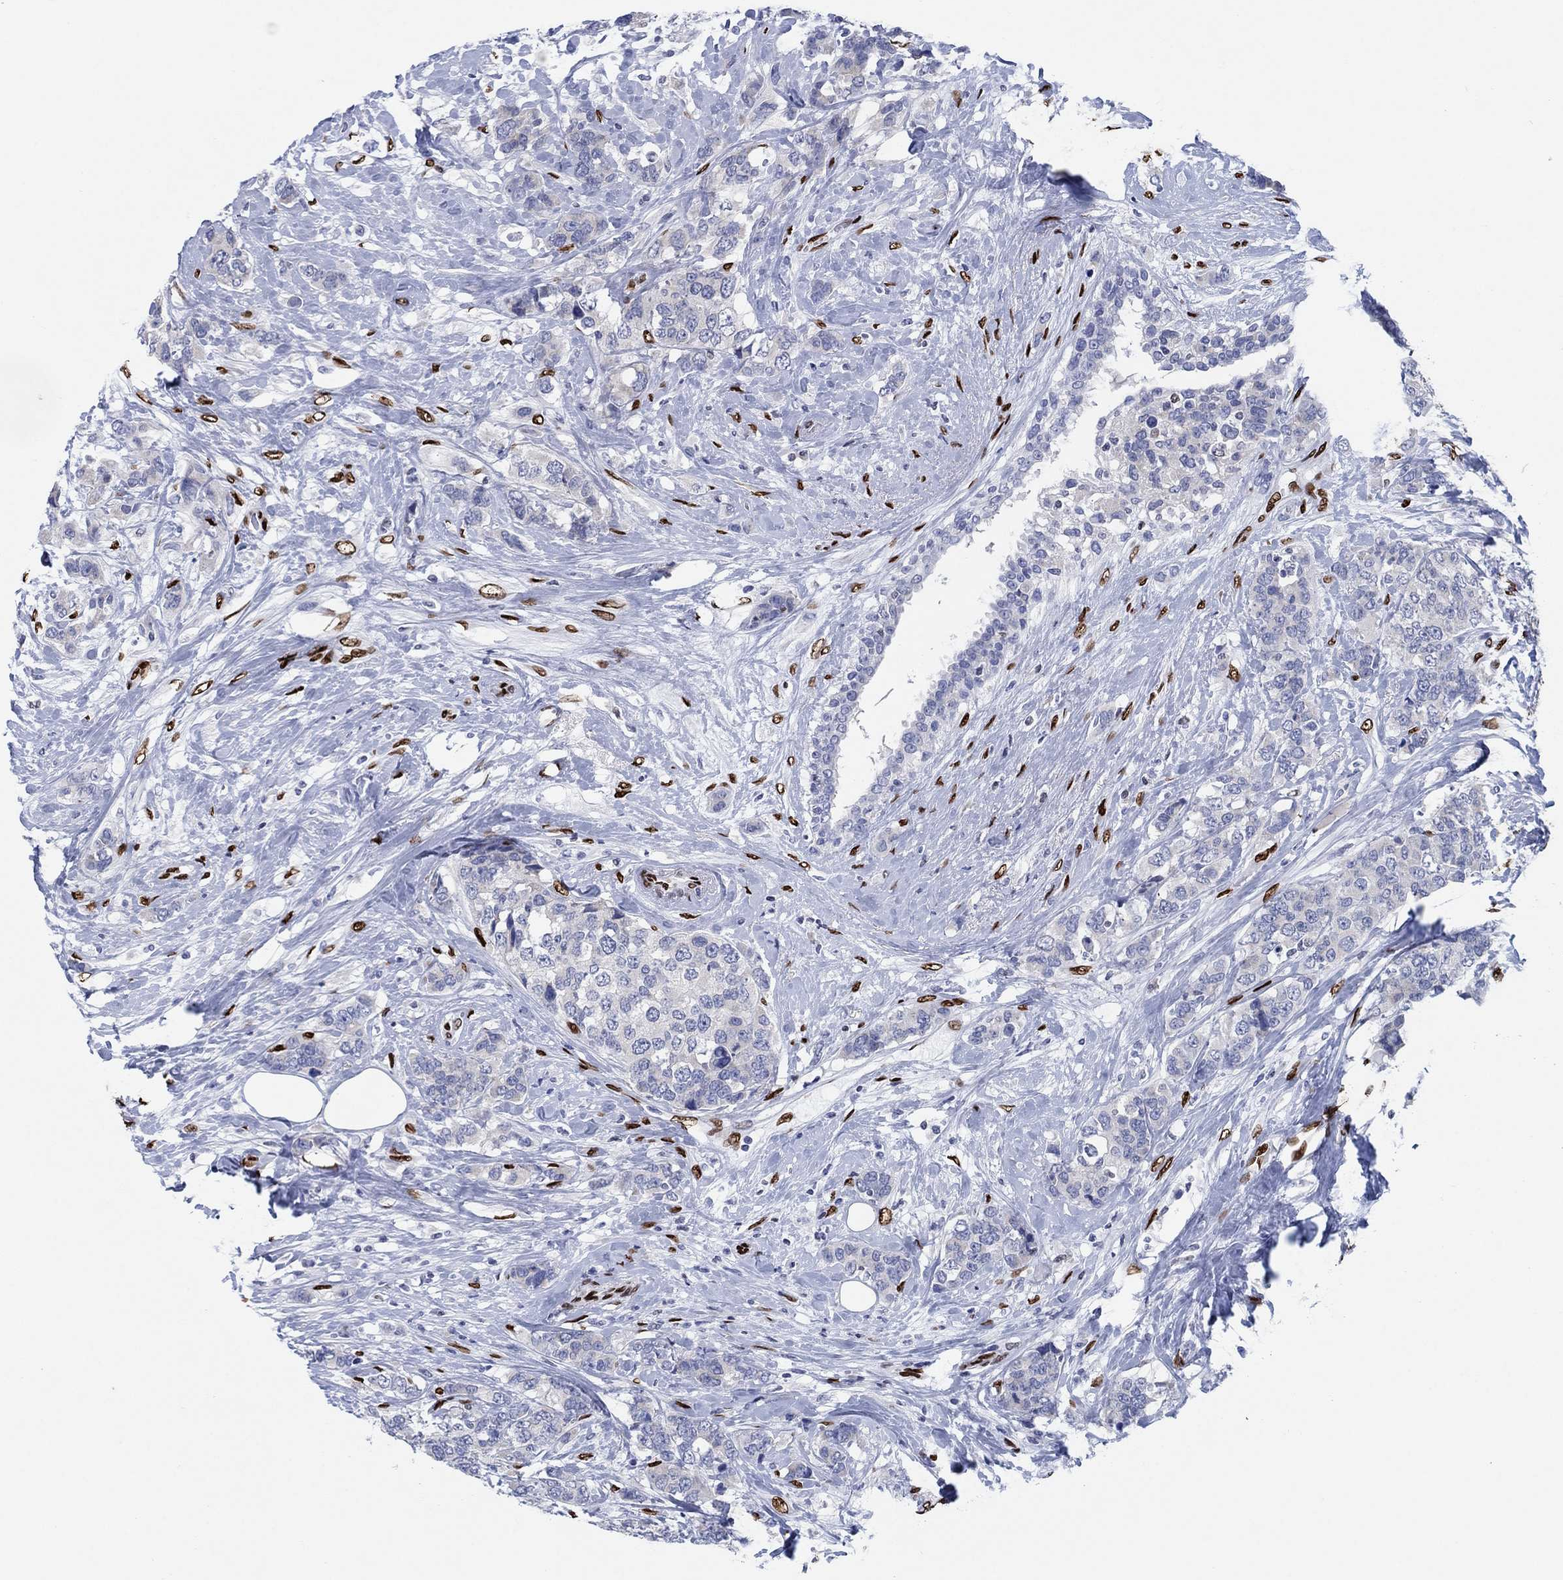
{"staining": {"intensity": "negative", "quantity": "none", "location": "none"}, "tissue": "breast cancer", "cell_type": "Tumor cells", "image_type": "cancer", "snomed": [{"axis": "morphology", "description": "Lobular carcinoma"}, {"axis": "topography", "description": "Breast"}], "caption": "Histopathology image shows no protein positivity in tumor cells of breast lobular carcinoma tissue.", "gene": "ZEB1", "patient": {"sex": "female", "age": 59}}